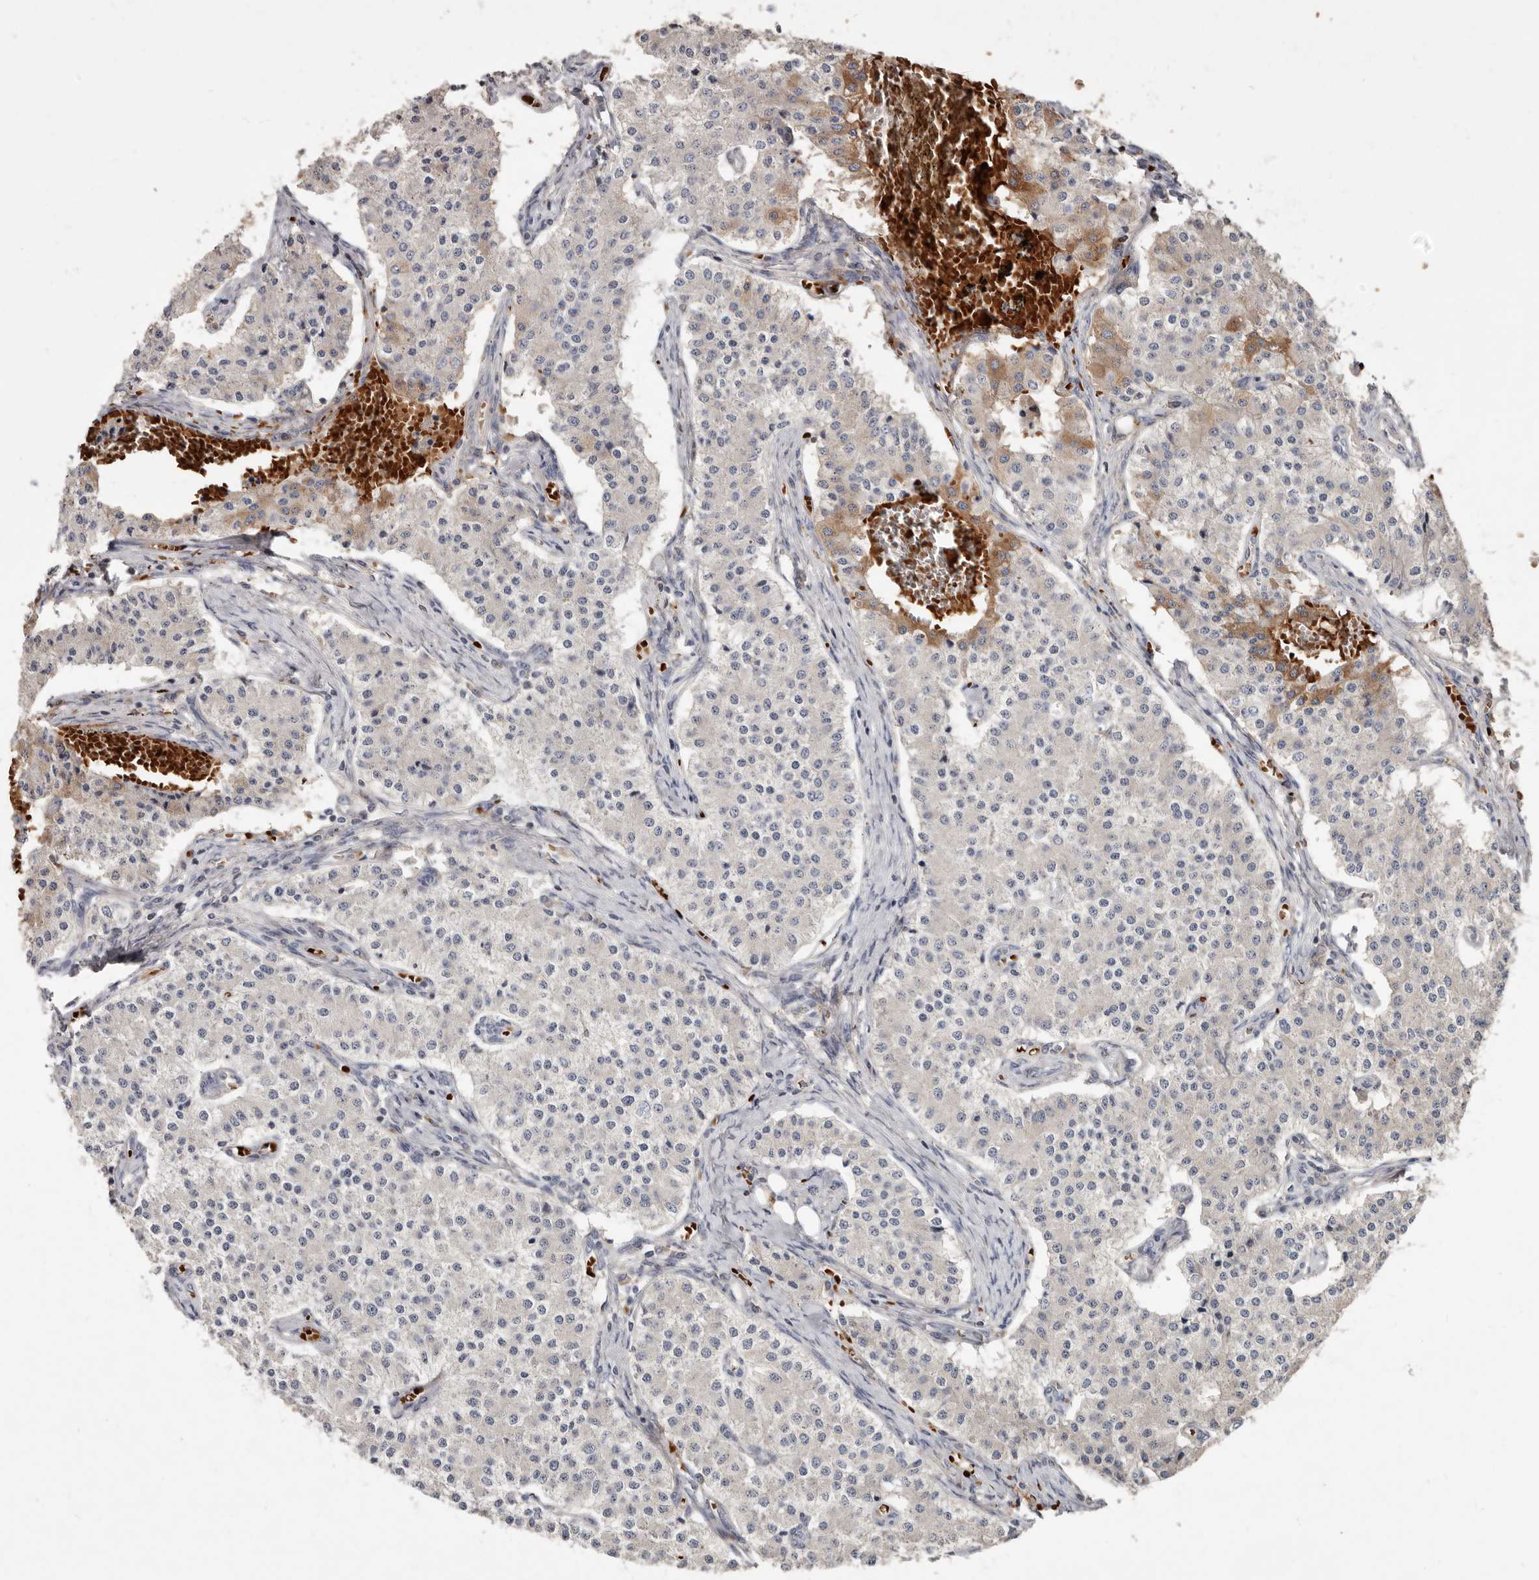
{"staining": {"intensity": "negative", "quantity": "none", "location": "none"}, "tissue": "carcinoid", "cell_type": "Tumor cells", "image_type": "cancer", "snomed": [{"axis": "morphology", "description": "Carcinoid, malignant, NOS"}, {"axis": "topography", "description": "Colon"}], "caption": "Tumor cells show no significant positivity in carcinoid.", "gene": "KIF26B", "patient": {"sex": "female", "age": 52}}